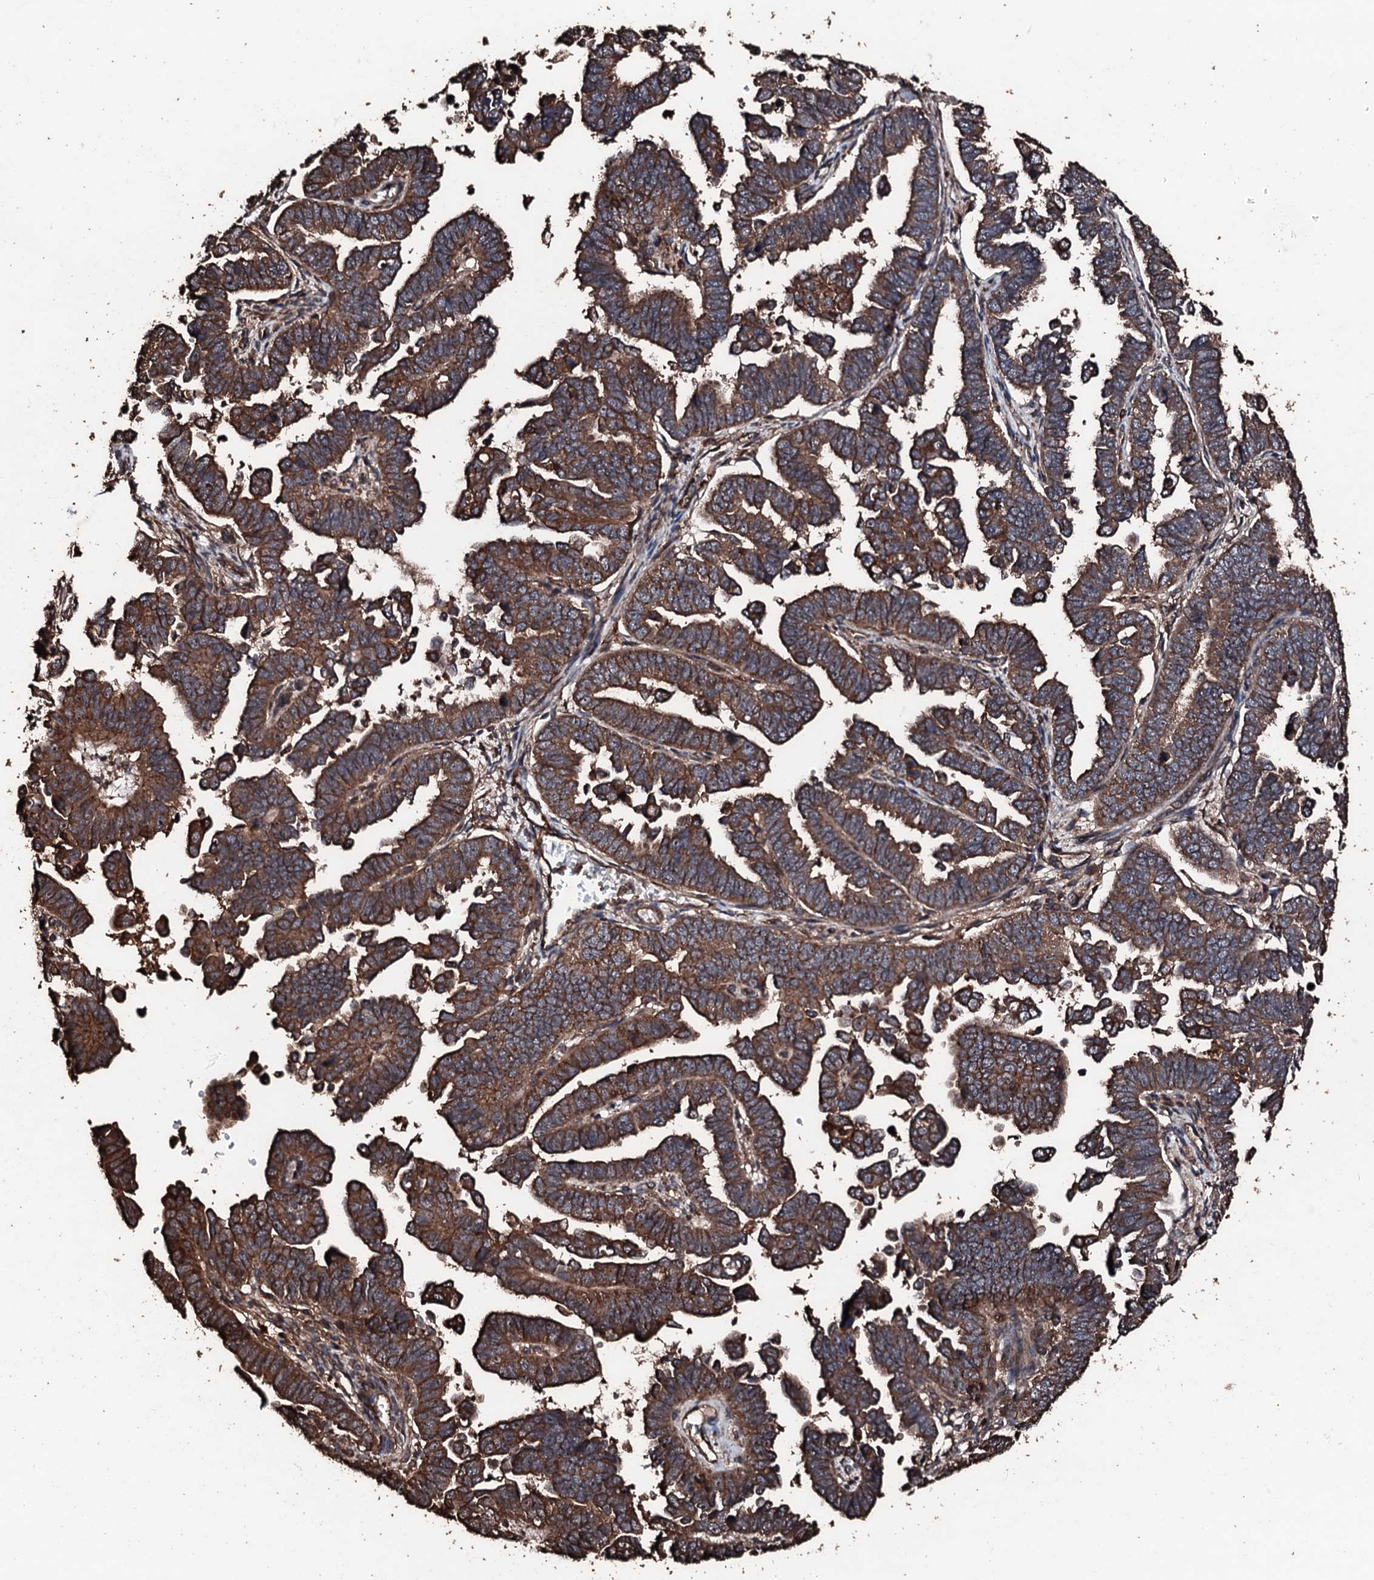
{"staining": {"intensity": "strong", "quantity": ">75%", "location": "cytoplasmic/membranous"}, "tissue": "endometrial cancer", "cell_type": "Tumor cells", "image_type": "cancer", "snomed": [{"axis": "morphology", "description": "Adenocarcinoma, NOS"}, {"axis": "topography", "description": "Endometrium"}], "caption": "Endometrial cancer (adenocarcinoma) was stained to show a protein in brown. There is high levels of strong cytoplasmic/membranous expression in approximately >75% of tumor cells.", "gene": "KIF18A", "patient": {"sex": "female", "age": 75}}